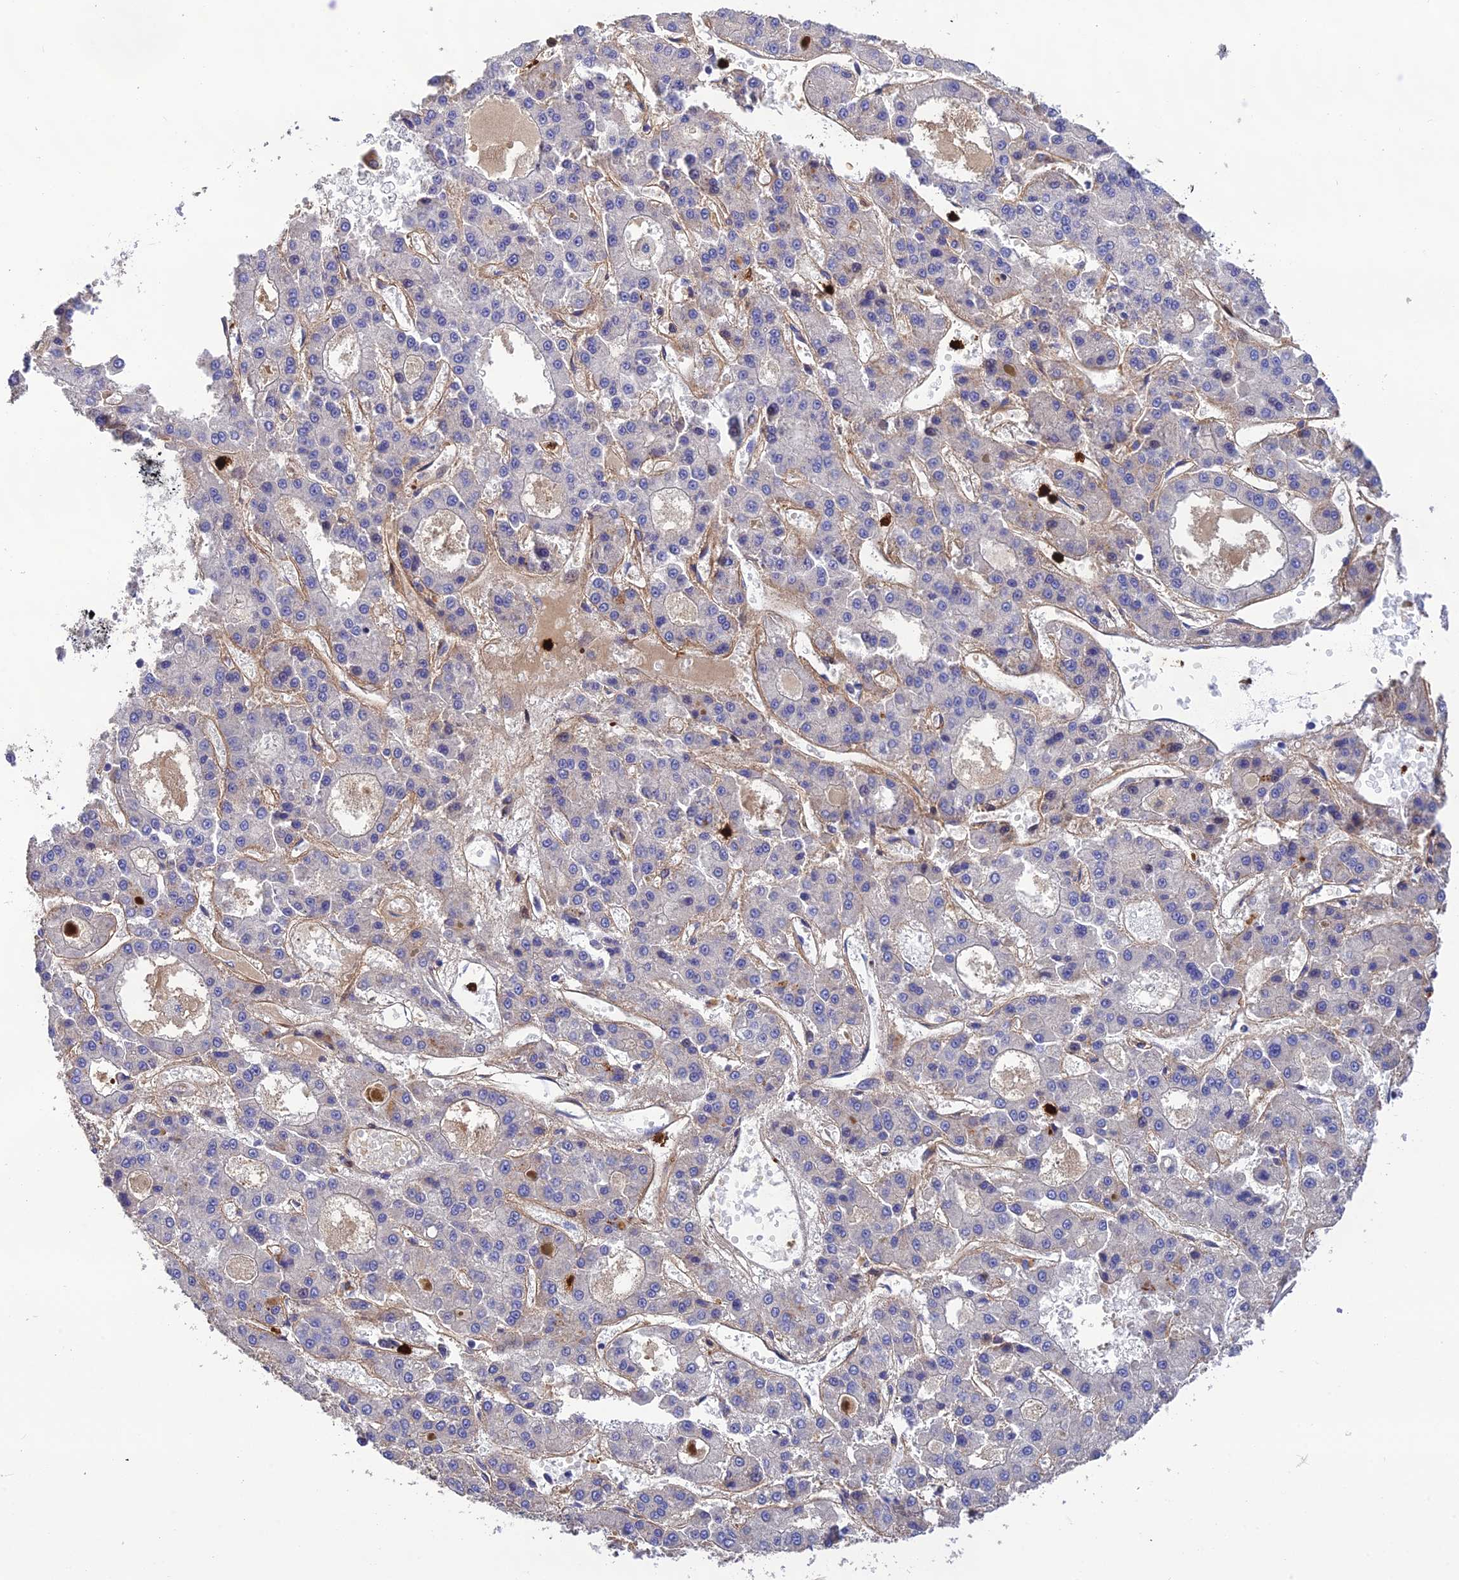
{"staining": {"intensity": "negative", "quantity": "none", "location": "none"}, "tissue": "liver cancer", "cell_type": "Tumor cells", "image_type": "cancer", "snomed": [{"axis": "morphology", "description": "Carcinoma, Hepatocellular, NOS"}, {"axis": "topography", "description": "Liver"}], "caption": "An IHC photomicrograph of liver cancer (hepatocellular carcinoma) is shown. There is no staining in tumor cells of liver cancer (hepatocellular carcinoma). Nuclei are stained in blue.", "gene": "CPSF4L", "patient": {"sex": "male", "age": 70}}